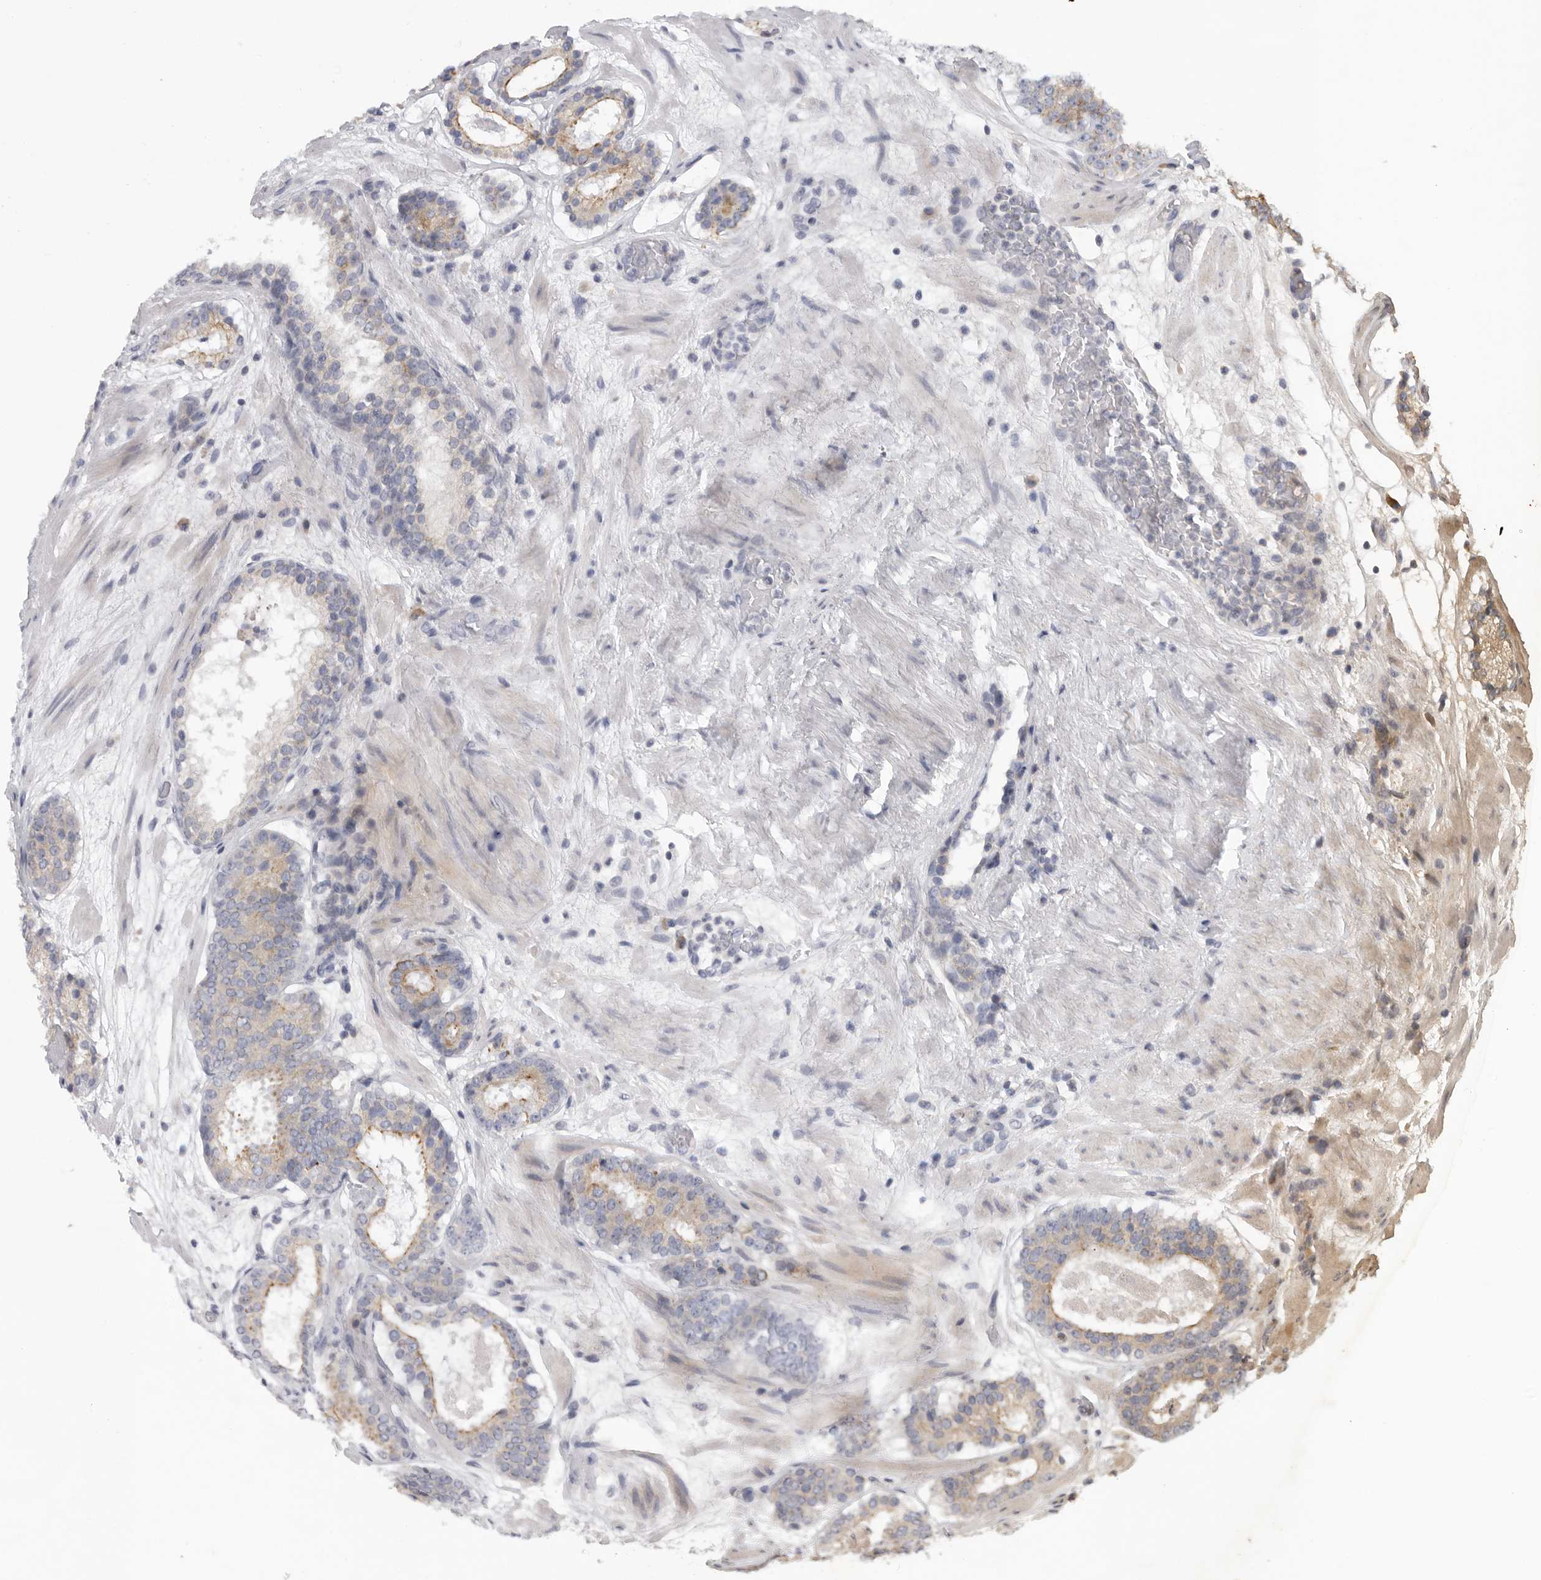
{"staining": {"intensity": "moderate", "quantity": ">75%", "location": "cytoplasmic/membranous"}, "tissue": "prostate cancer", "cell_type": "Tumor cells", "image_type": "cancer", "snomed": [{"axis": "morphology", "description": "Adenocarcinoma, Low grade"}, {"axis": "topography", "description": "Prostate"}], "caption": "This is a histology image of immunohistochemistry (IHC) staining of prostate cancer, which shows moderate staining in the cytoplasmic/membranous of tumor cells.", "gene": "USP24", "patient": {"sex": "male", "age": 69}}